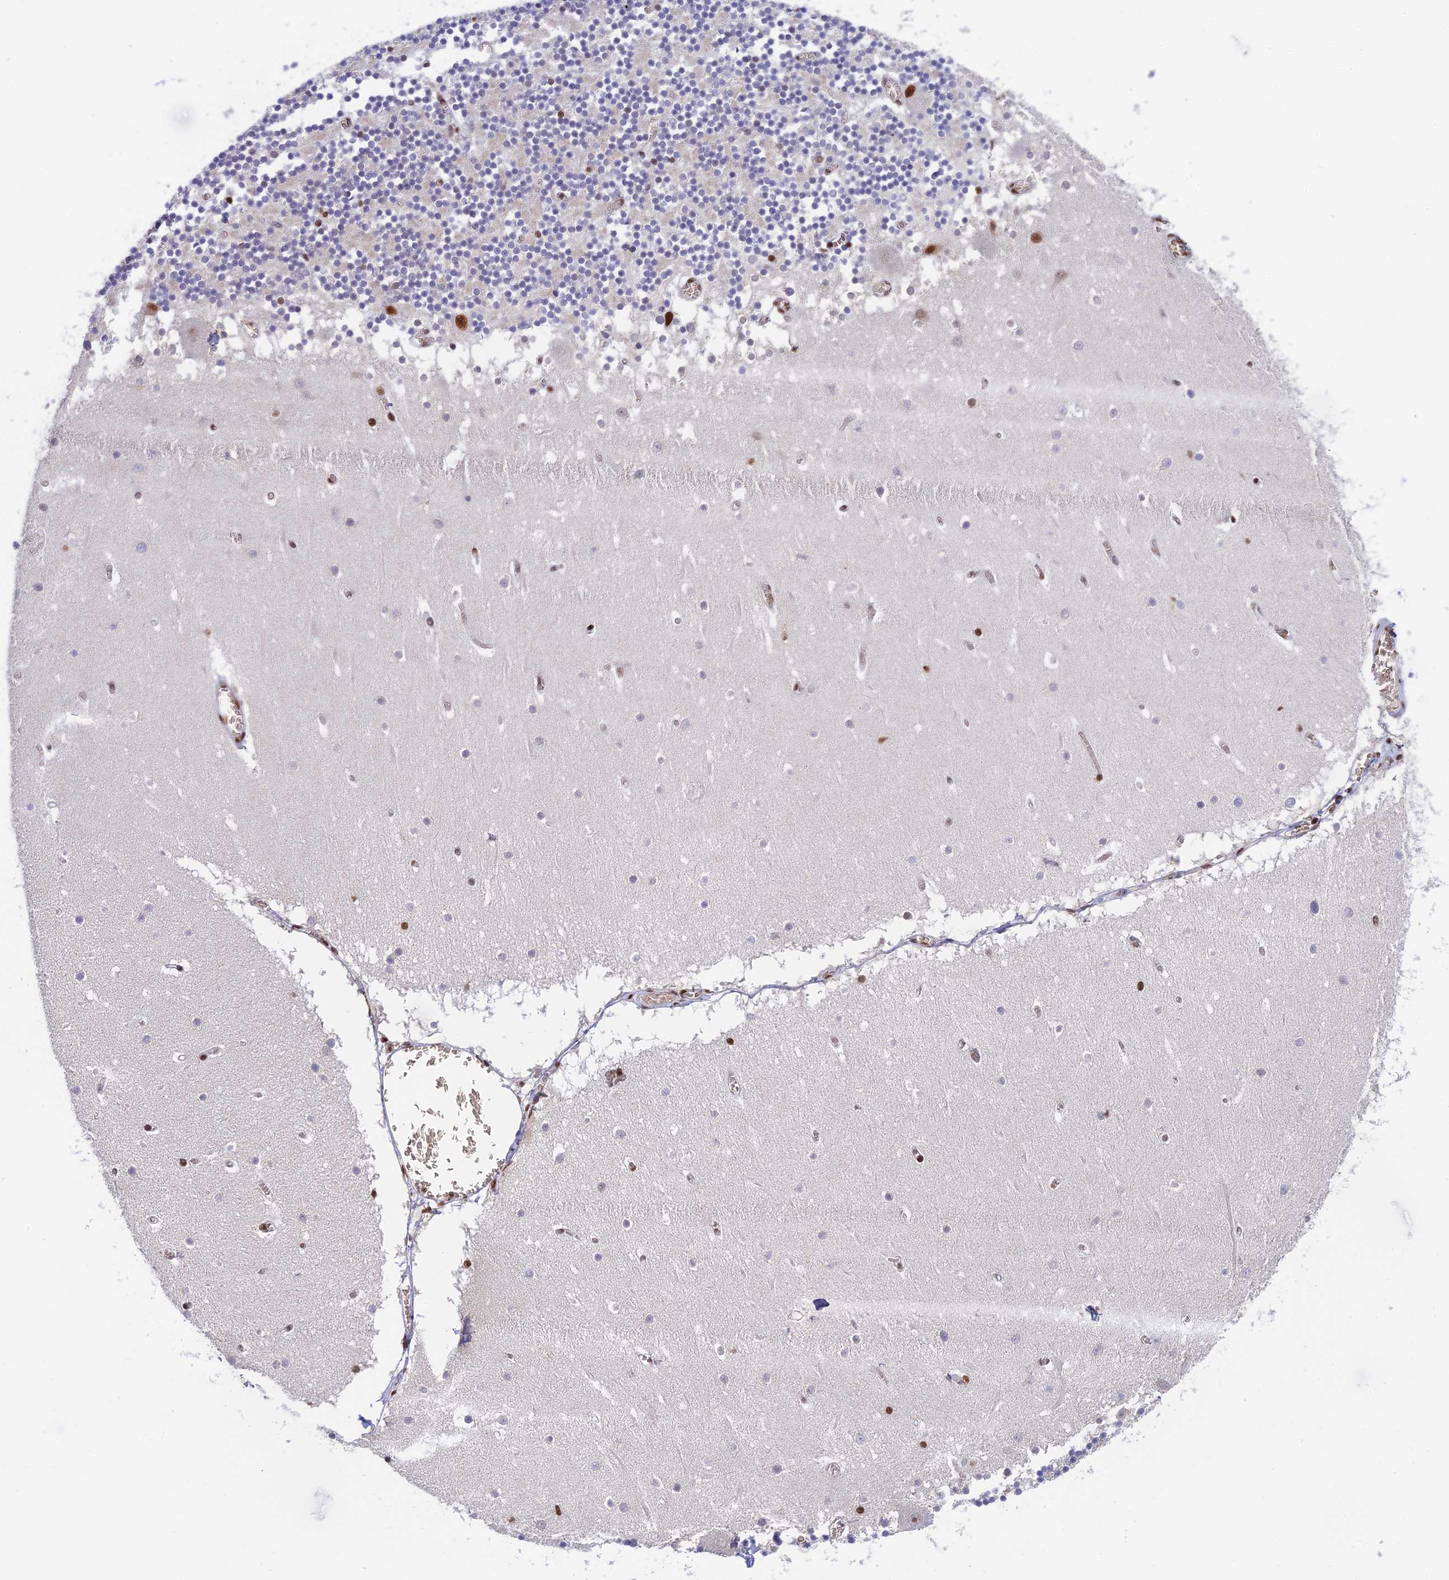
{"staining": {"intensity": "strong", "quantity": "25%-75%", "location": "nuclear"}, "tissue": "cerebellum", "cell_type": "Cells in granular layer", "image_type": "normal", "snomed": [{"axis": "morphology", "description": "Normal tissue, NOS"}, {"axis": "topography", "description": "Cerebellum"}], "caption": "Brown immunohistochemical staining in unremarkable human cerebellum exhibits strong nuclear expression in approximately 25%-75% of cells in granular layer. (IHC, brightfield microscopy, high magnification).", "gene": "EEF1AKMT3", "patient": {"sex": "female", "age": 28}}